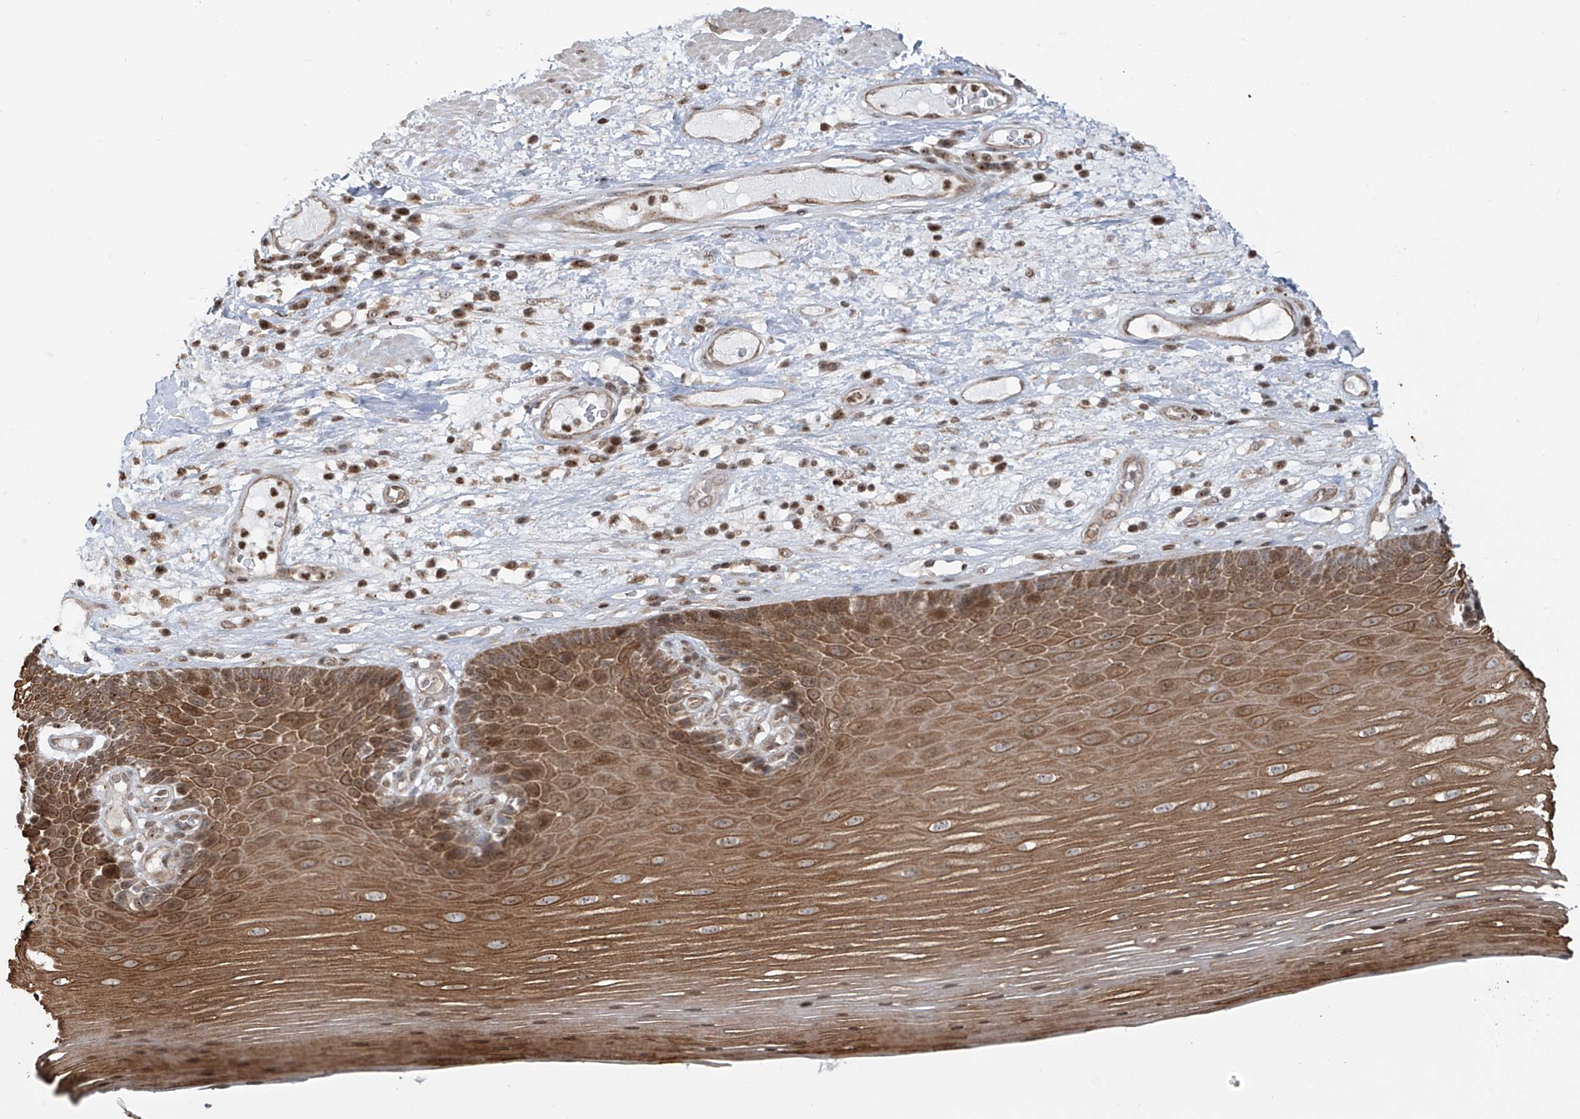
{"staining": {"intensity": "moderate", "quantity": ">75%", "location": "cytoplasmic/membranous,nuclear"}, "tissue": "esophagus", "cell_type": "Squamous epithelial cells", "image_type": "normal", "snomed": [{"axis": "morphology", "description": "Normal tissue, NOS"}, {"axis": "topography", "description": "Esophagus"}], "caption": "Esophagus stained for a protein (brown) shows moderate cytoplasmic/membranous,nuclear positive expression in about >75% of squamous epithelial cells.", "gene": "VMP1", "patient": {"sex": "male", "age": 62}}